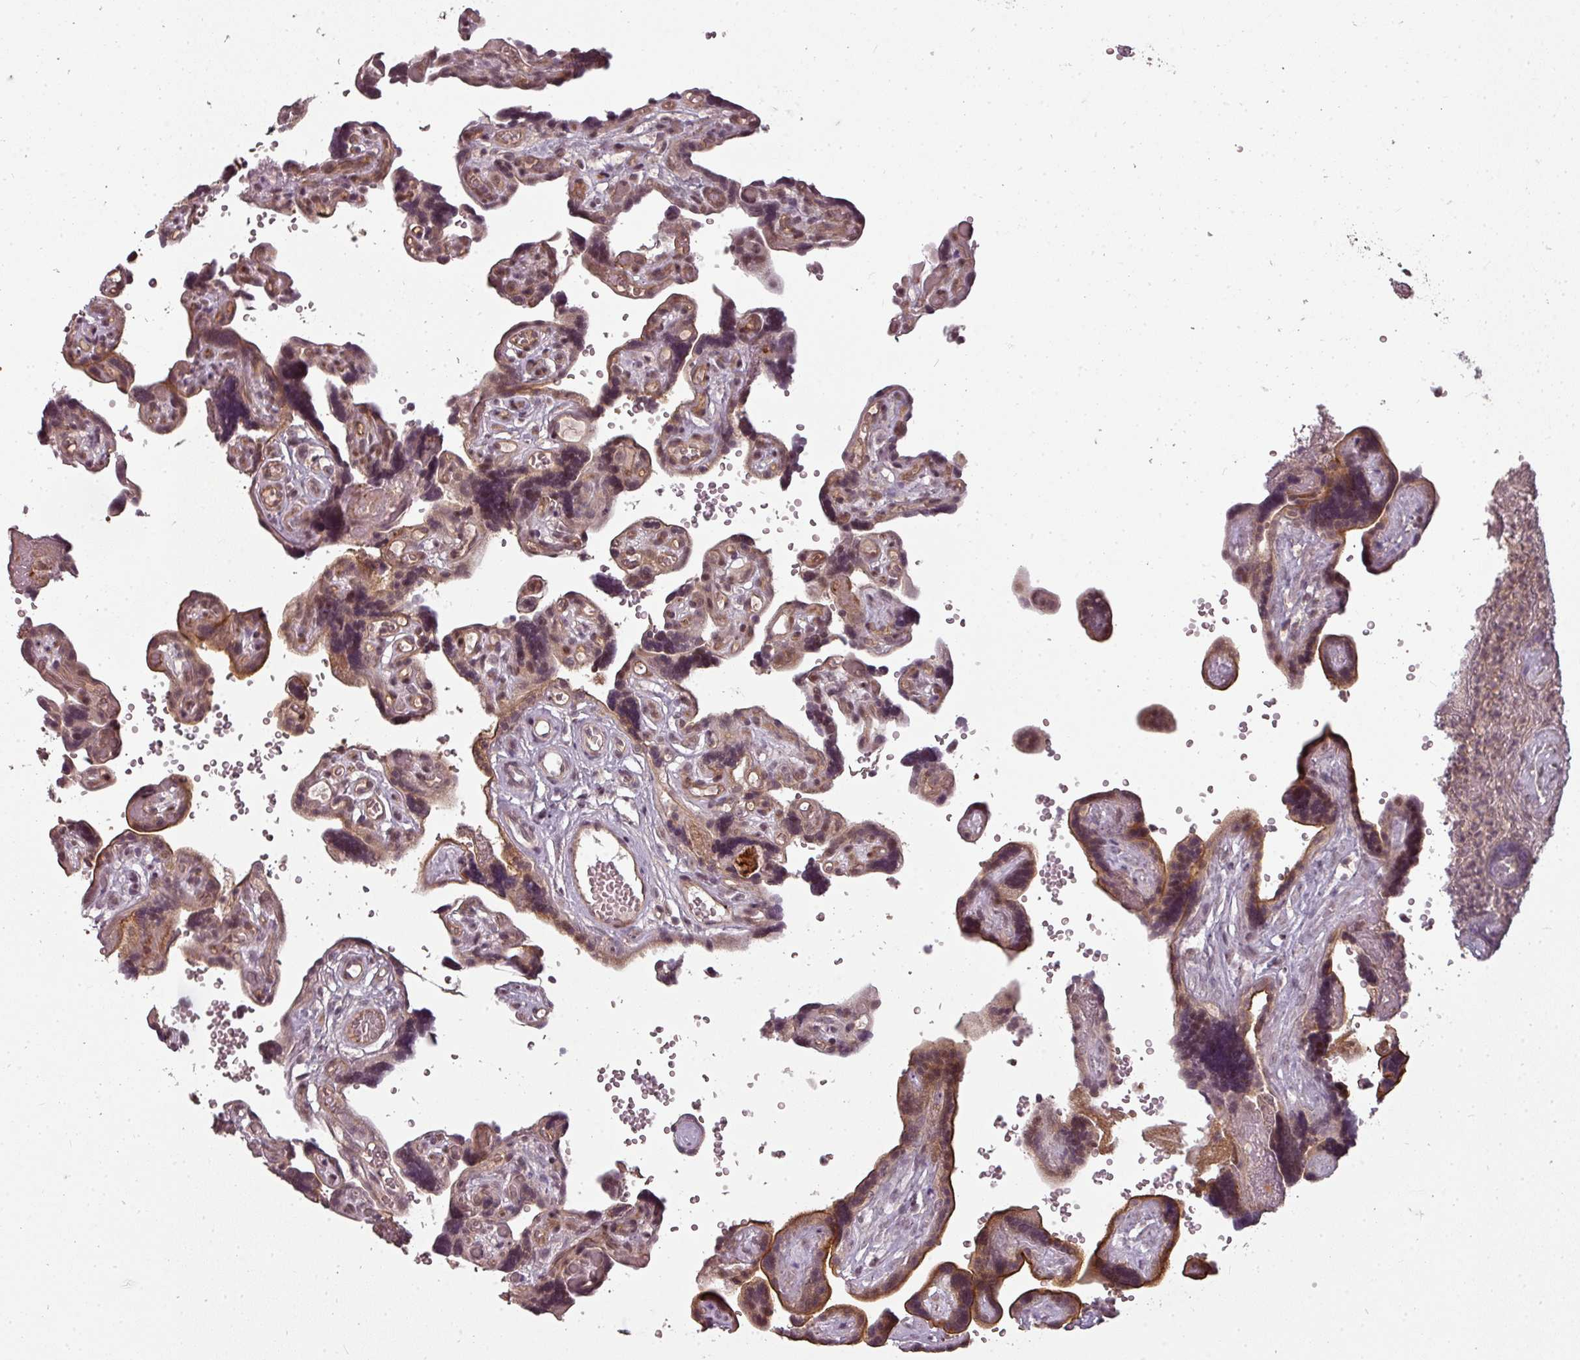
{"staining": {"intensity": "moderate", "quantity": ">75%", "location": "cytoplasmic/membranous,nuclear"}, "tissue": "placenta", "cell_type": "Decidual cells", "image_type": "normal", "snomed": [{"axis": "morphology", "description": "Normal tissue, NOS"}, {"axis": "topography", "description": "Placenta"}], "caption": "Placenta stained with a brown dye reveals moderate cytoplasmic/membranous,nuclear positive positivity in approximately >75% of decidual cells.", "gene": "CLIC1", "patient": {"sex": "female", "age": 30}}